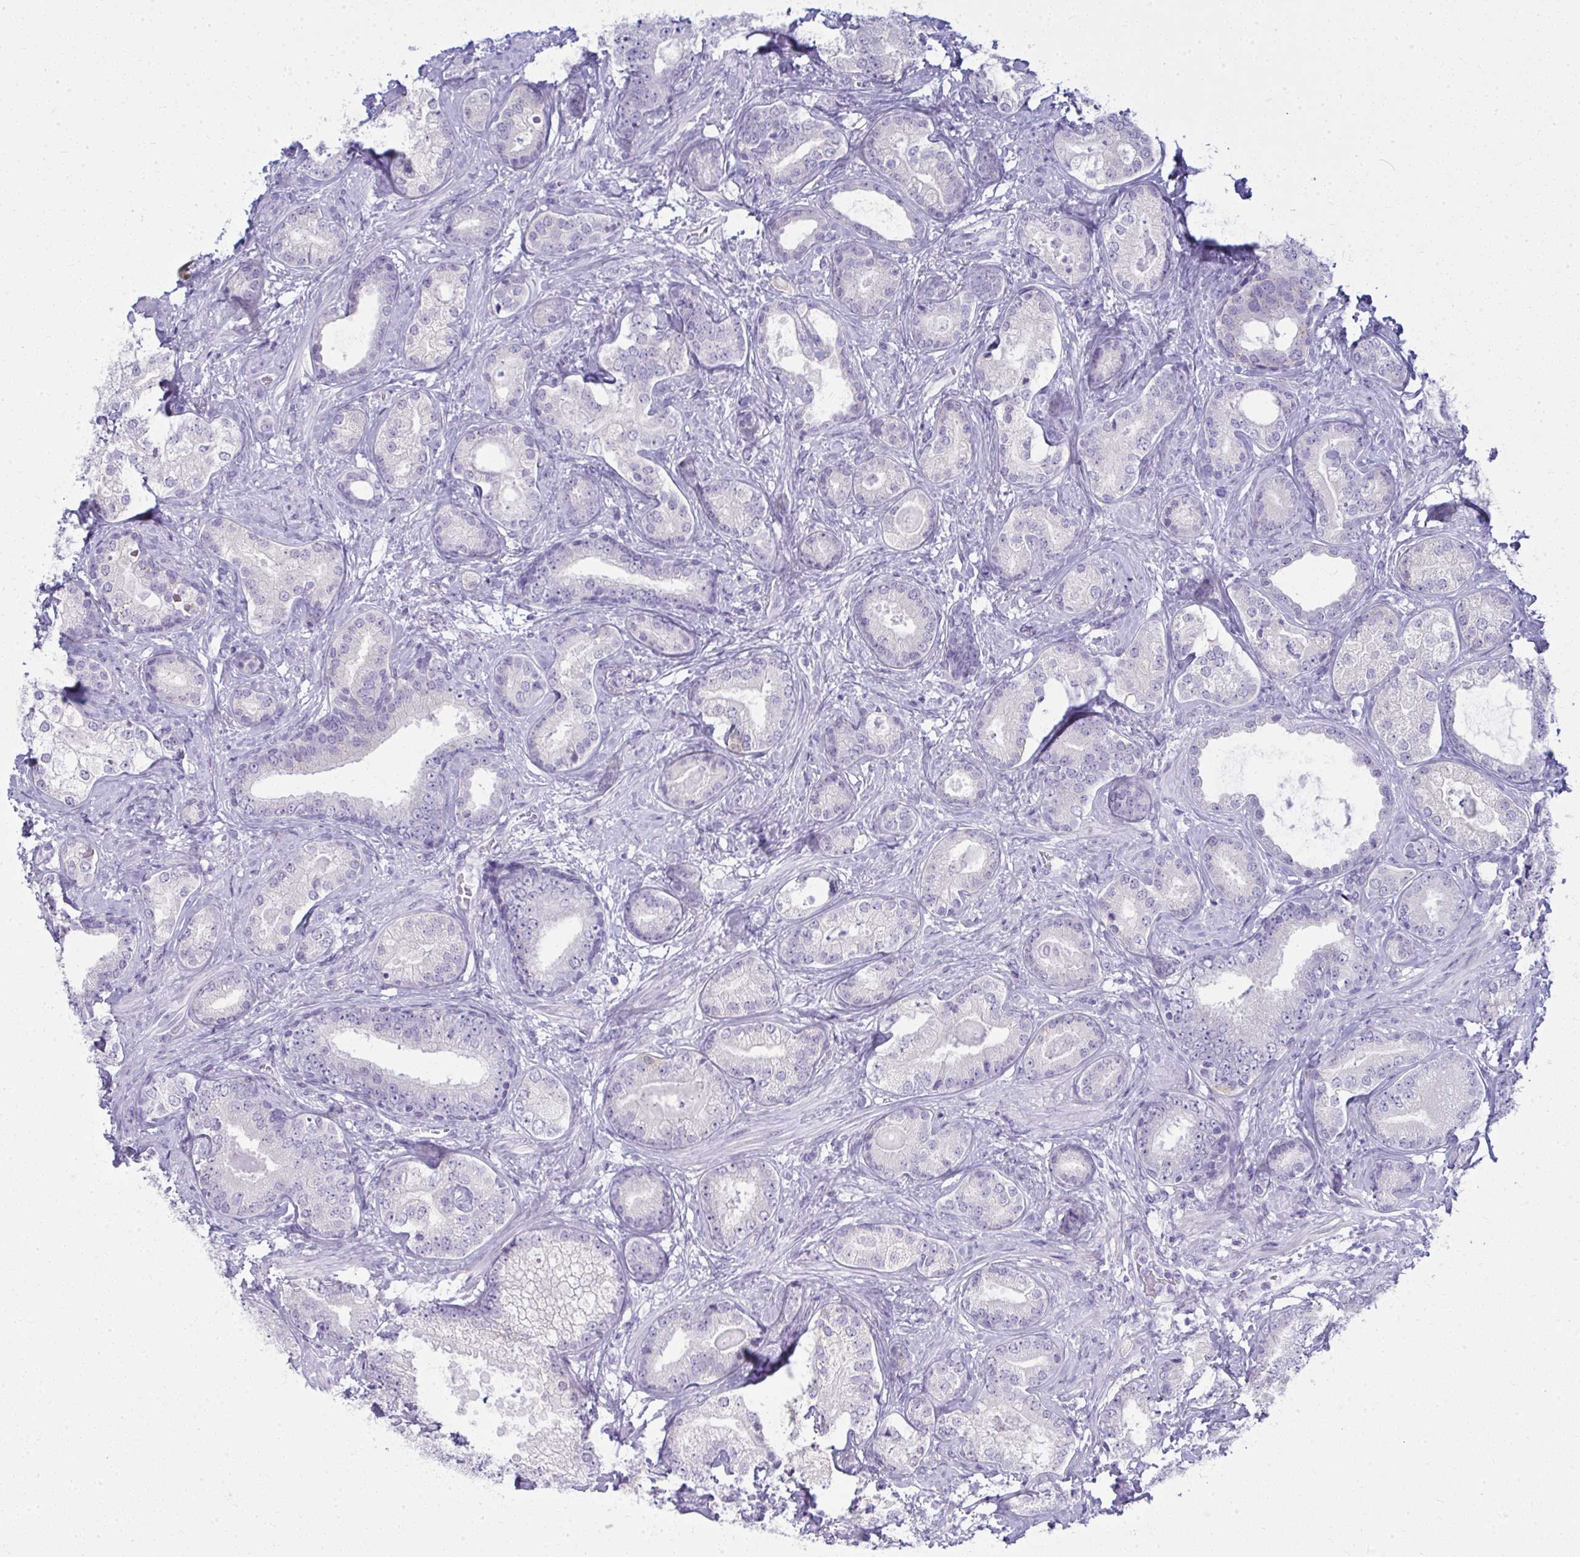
{"staining": {"intensity": "negative", "quantity": "none", "location": "none"}, "tissue": "prostate cancer", "cell_type": "Tumor cells", "image_type": "cancer", "snomed": [{"axis": "morphology", "description": "Adenocarcinoma, High grade"}, {"axis": "topography", "description": "Prostate"}], "caption": "Human prostate cancer (adenocarcinoma (high-grade)) stained for a protein using immunohistochemistry displays no staining in tumor cells.", "gene": "QDPR", "patient": {"sex": "male", "age": 62}}